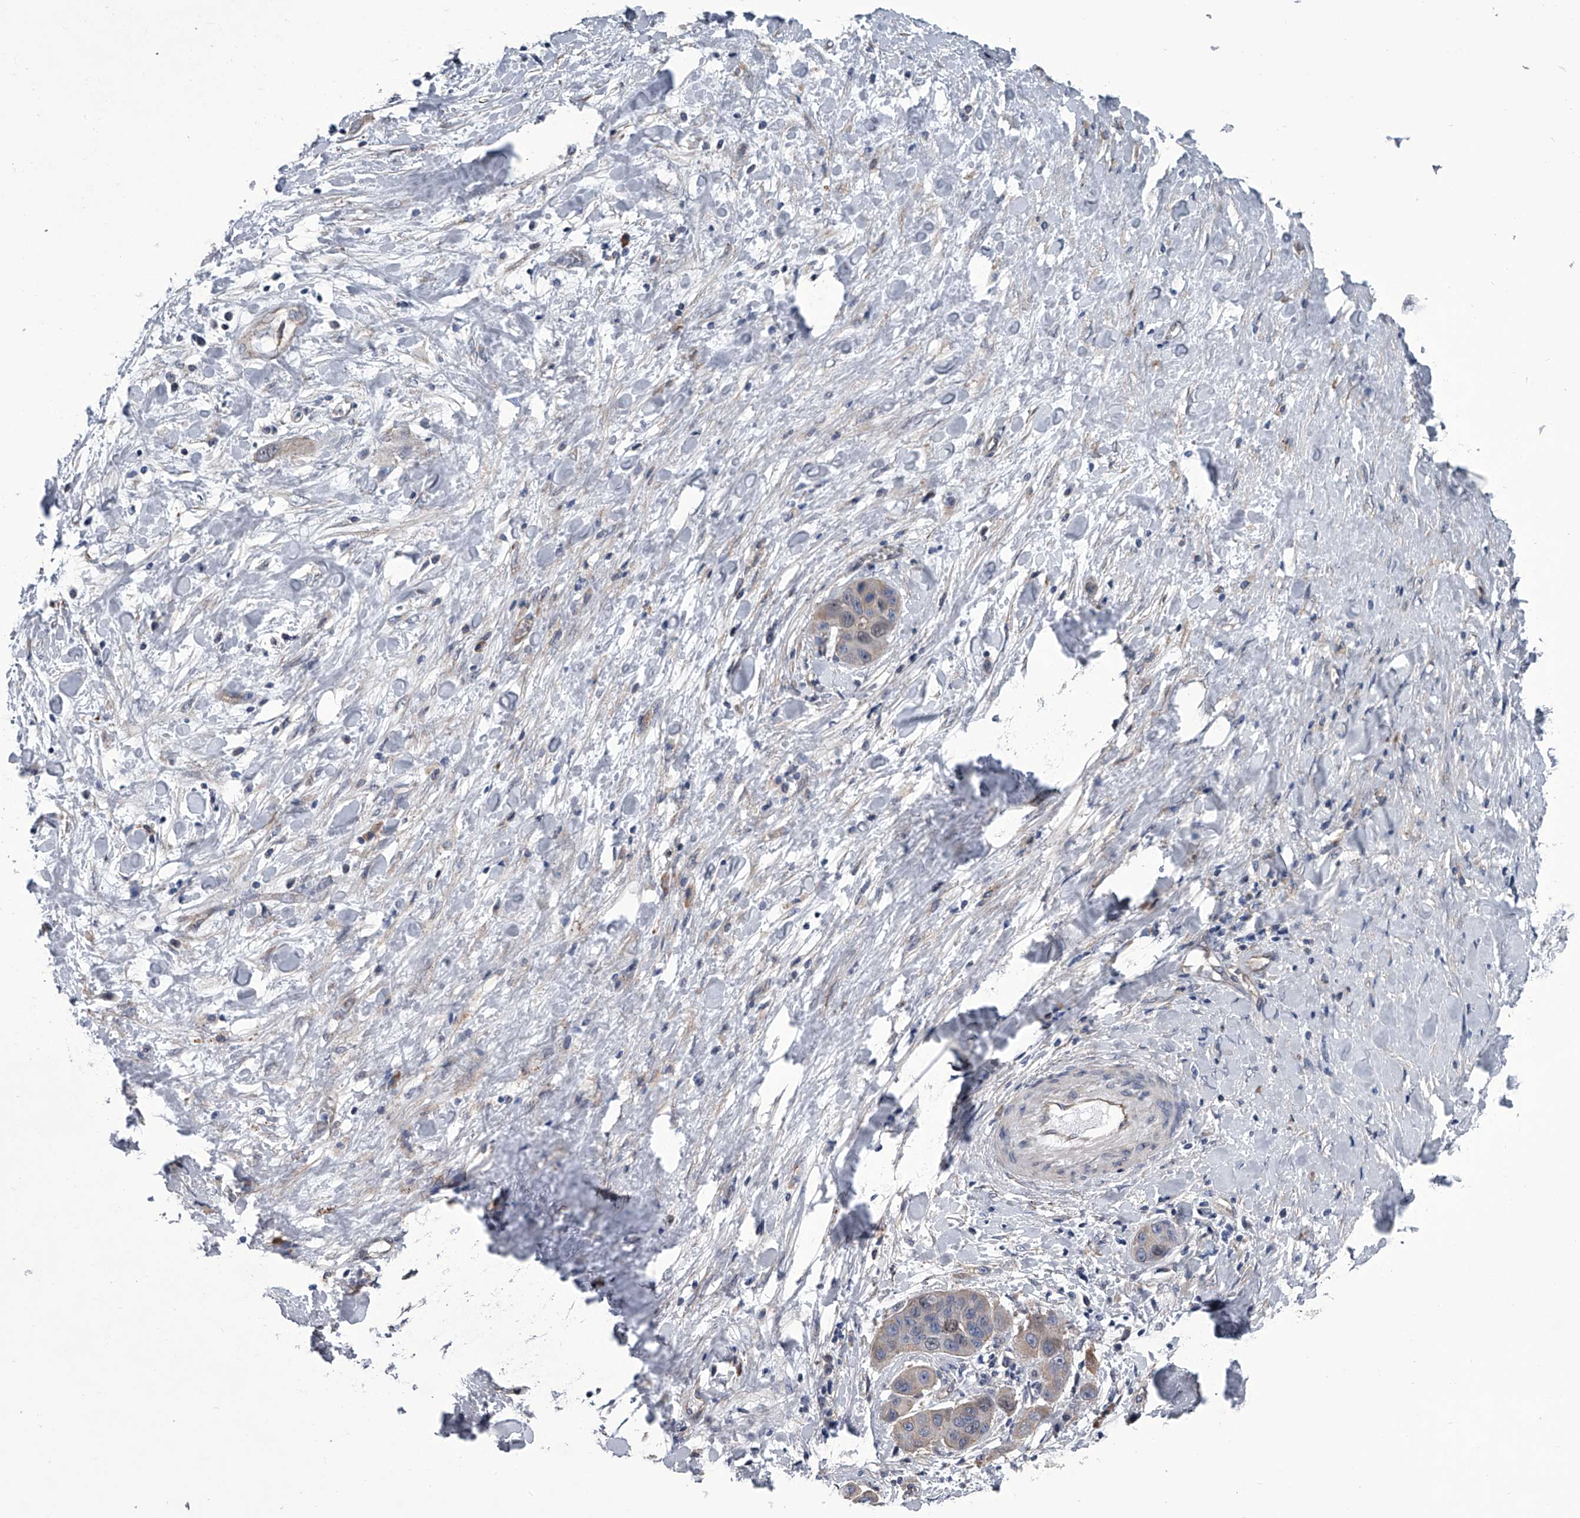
{"staining": {"intensity": "weak", "quantity": "<25%", "location": "cytoplasmic/membranous,nuclear"}, "tissue": "liver cancer", "cell_type": "Tumor cells", "image_type": "cancer", "snomed": [{"axis": "morphology", "description": "Cholangiocarcinoma"}, {"axis": "topography", "description": "Liver"}], "caption": "Immunohistochemistry of human liver cancer shows no expression in tumor cells.", "gene": "ABCG1", "patient": {"sex": "female", "age": 52}}